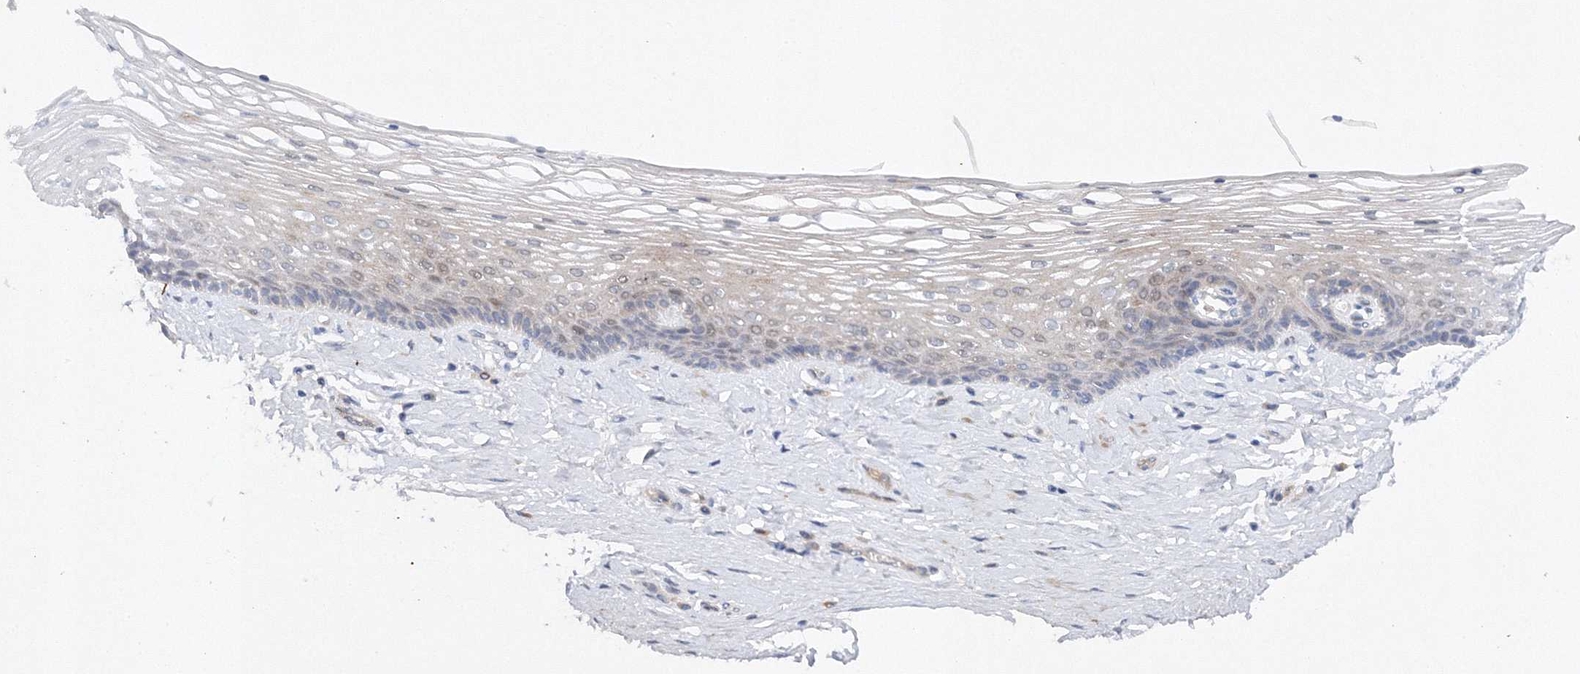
{"staining": {"intensity": "moderate", "quantity": "<25%", "location": "cytoplasmic/membranous,nuclear"}, "tissue": "vagina", "cell_type": "Squamous epithelial cells", "image_type": "normal", "snomed": [{"axis": "morphology", "description": "Normal tissue, NOS"}, {"axis": "topography", "description": "Vagina"}], "caption": "Immunohistochemical staining of benign vagina reveals low levels of moderate cytoplasmic/membranous,nuclear positivity in approximately <25% of squamous epithelial cells.", "gene": "SLC36A1", "patient": {"sex": "female", "age": 46}}